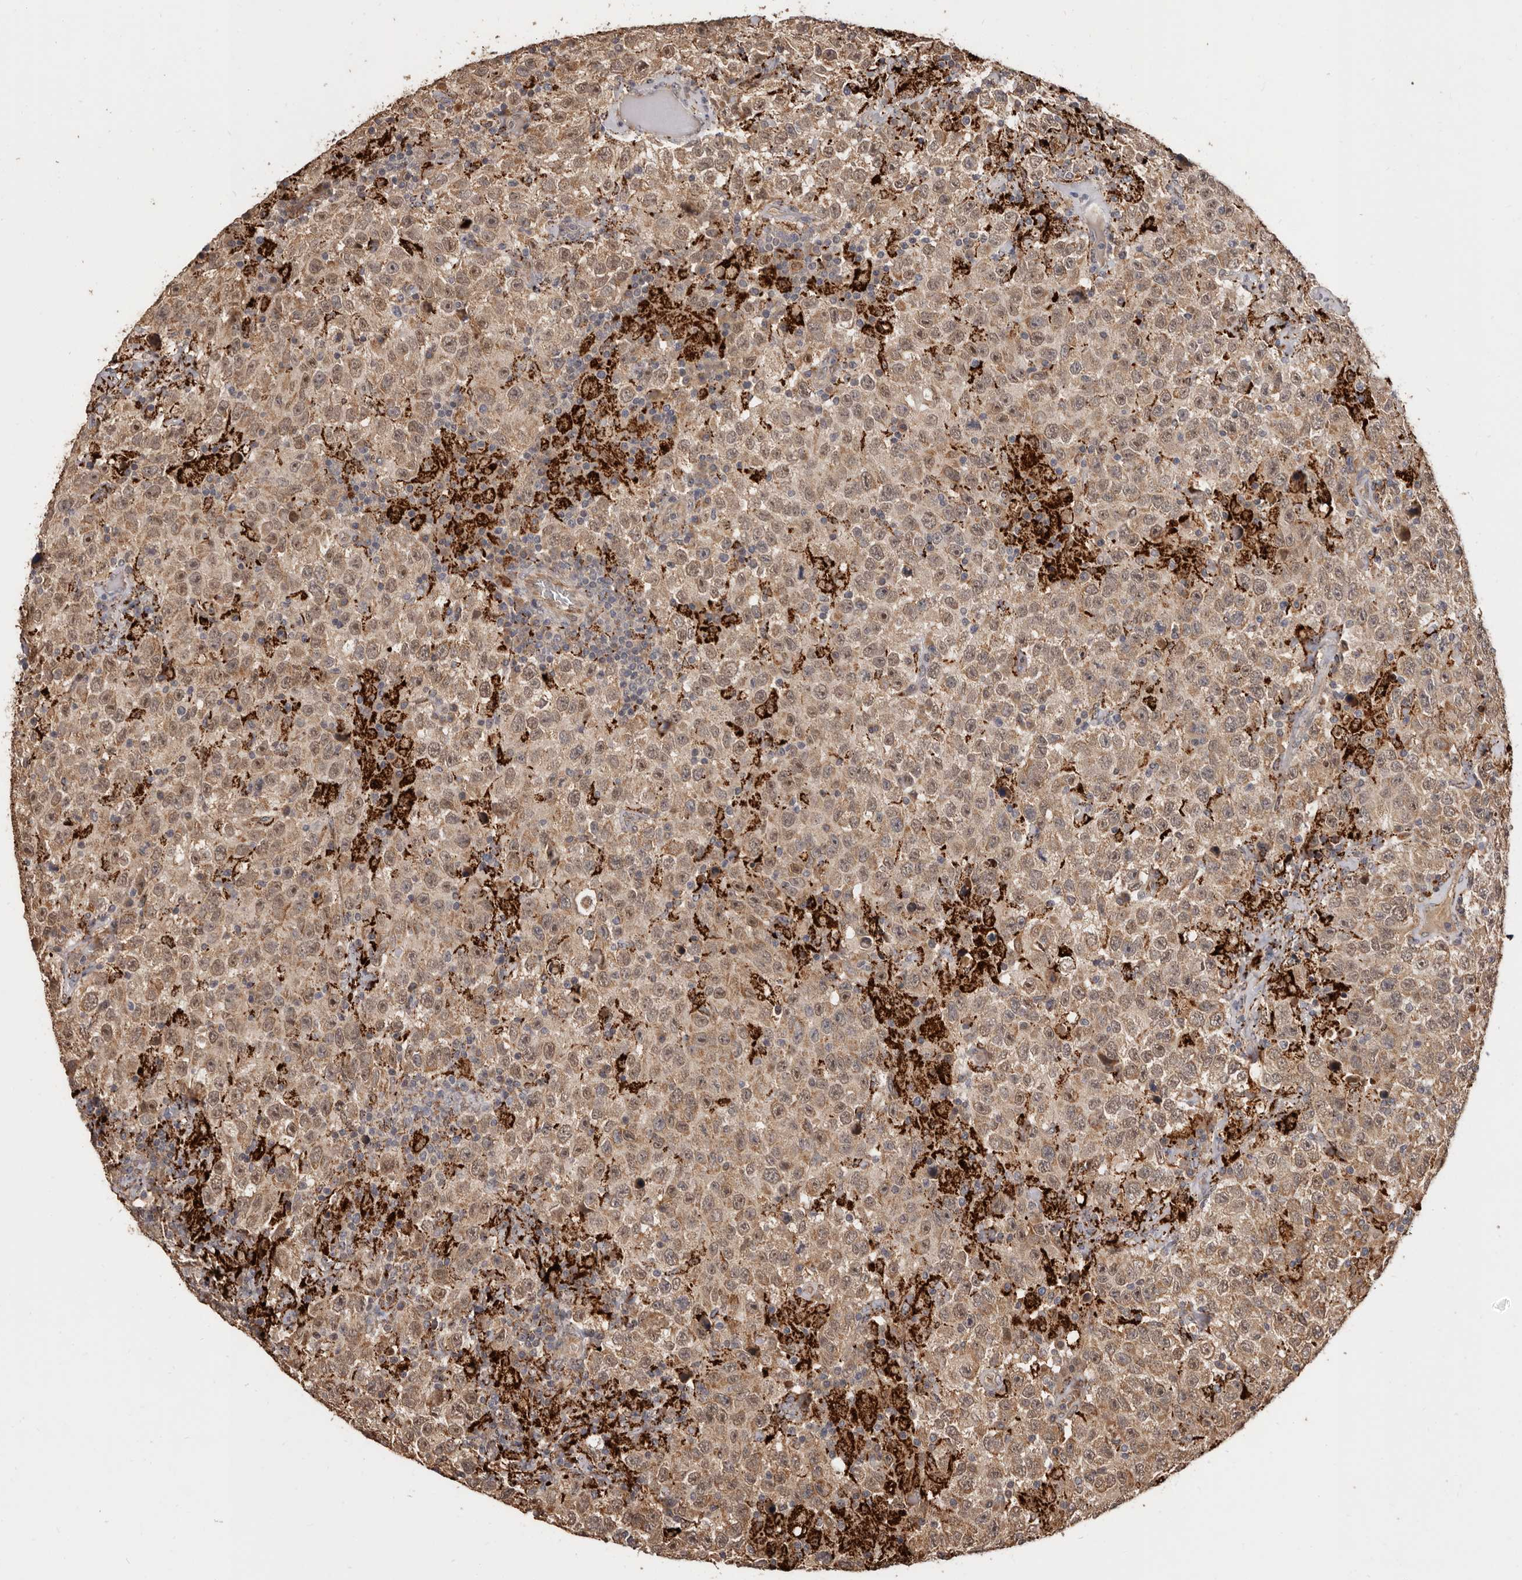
{"staining": {"intensity": "moderate", "quantity": ">75%", "location": "cytoplasmic/membranous"}, "tissue": "testis cancer", "cell_type": "Tumor cells", "image_type": "cancer", "snomed": [{"axis": "morphology", "description": "Seminoma, NOS"}, {"axis": "topography", "description": "Testis"}], "caption": "An immunohistochemistry micrograph of neoplastic tissue is shown. Protein staining in brown shows moderate cytoplasmic/membranous positivity in testis seminoma within tumor cells. (brown staining indicates protein expression, while blue staining denotes nuclei).", "gene": "AKAP7", "patient": {"sex": "male", "age": 41}}